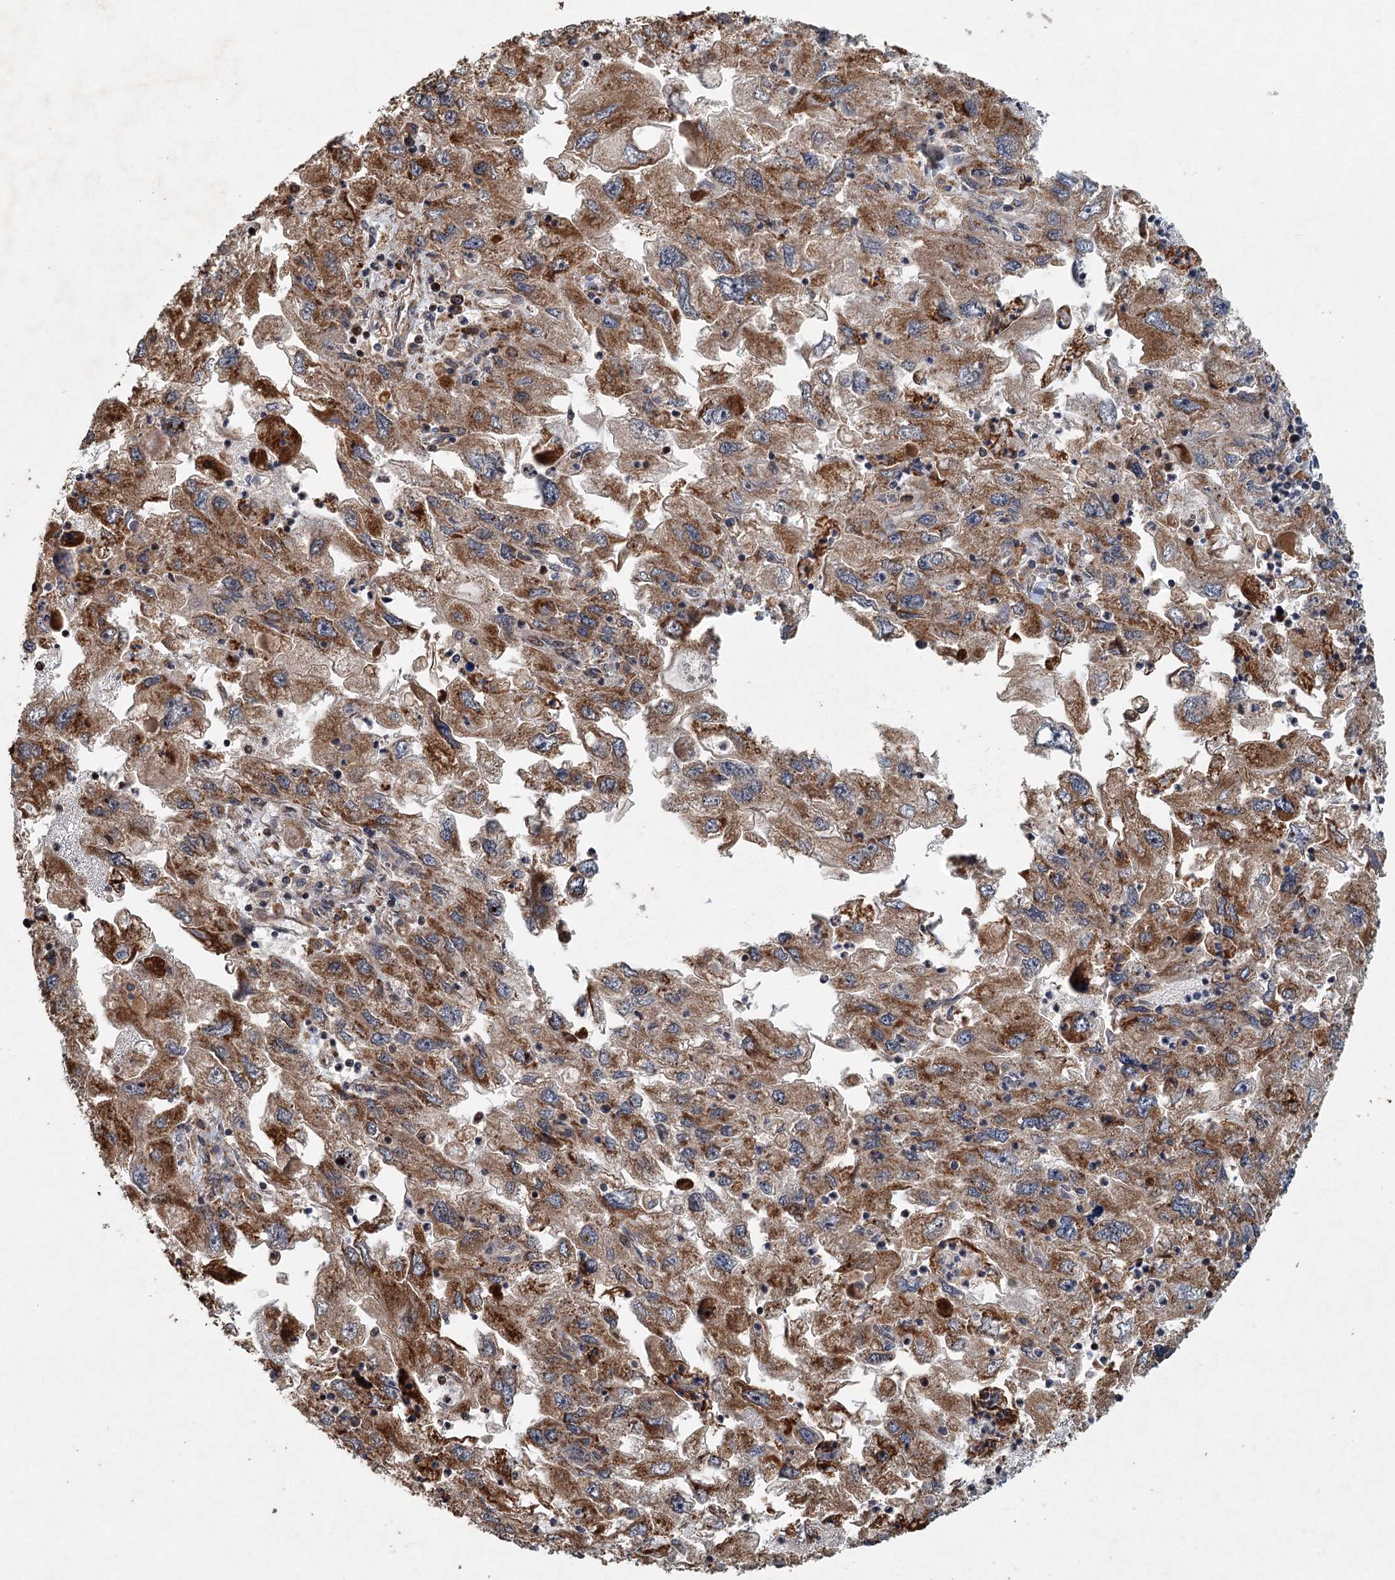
{"staining": {"intensity": "moderate", "quantity": ">75%", "location": "cytoplasmic/membranous"}, "tissue": "endometrial cancer", "cell_type": "Tumor cells", "image_type": "cancer", "snomed": [{"axis": "morphology", "description": "Adenocarcinoma, NOS"}, {"axis": "topography", "description": "Endometrium"}], "caption": "Moderate cytoplasmic/membranous expression is identified in about >75% of tumor cells in adenocarcinoma (endometrial). Using DAB (3,3'-diaminobenzidine) (brown) and hematoxylin (blue) stains, captured at high magnification using brightfield microscopy.", "gene": "SRPX2", "patient": {"sex": "female", "age": 49}}